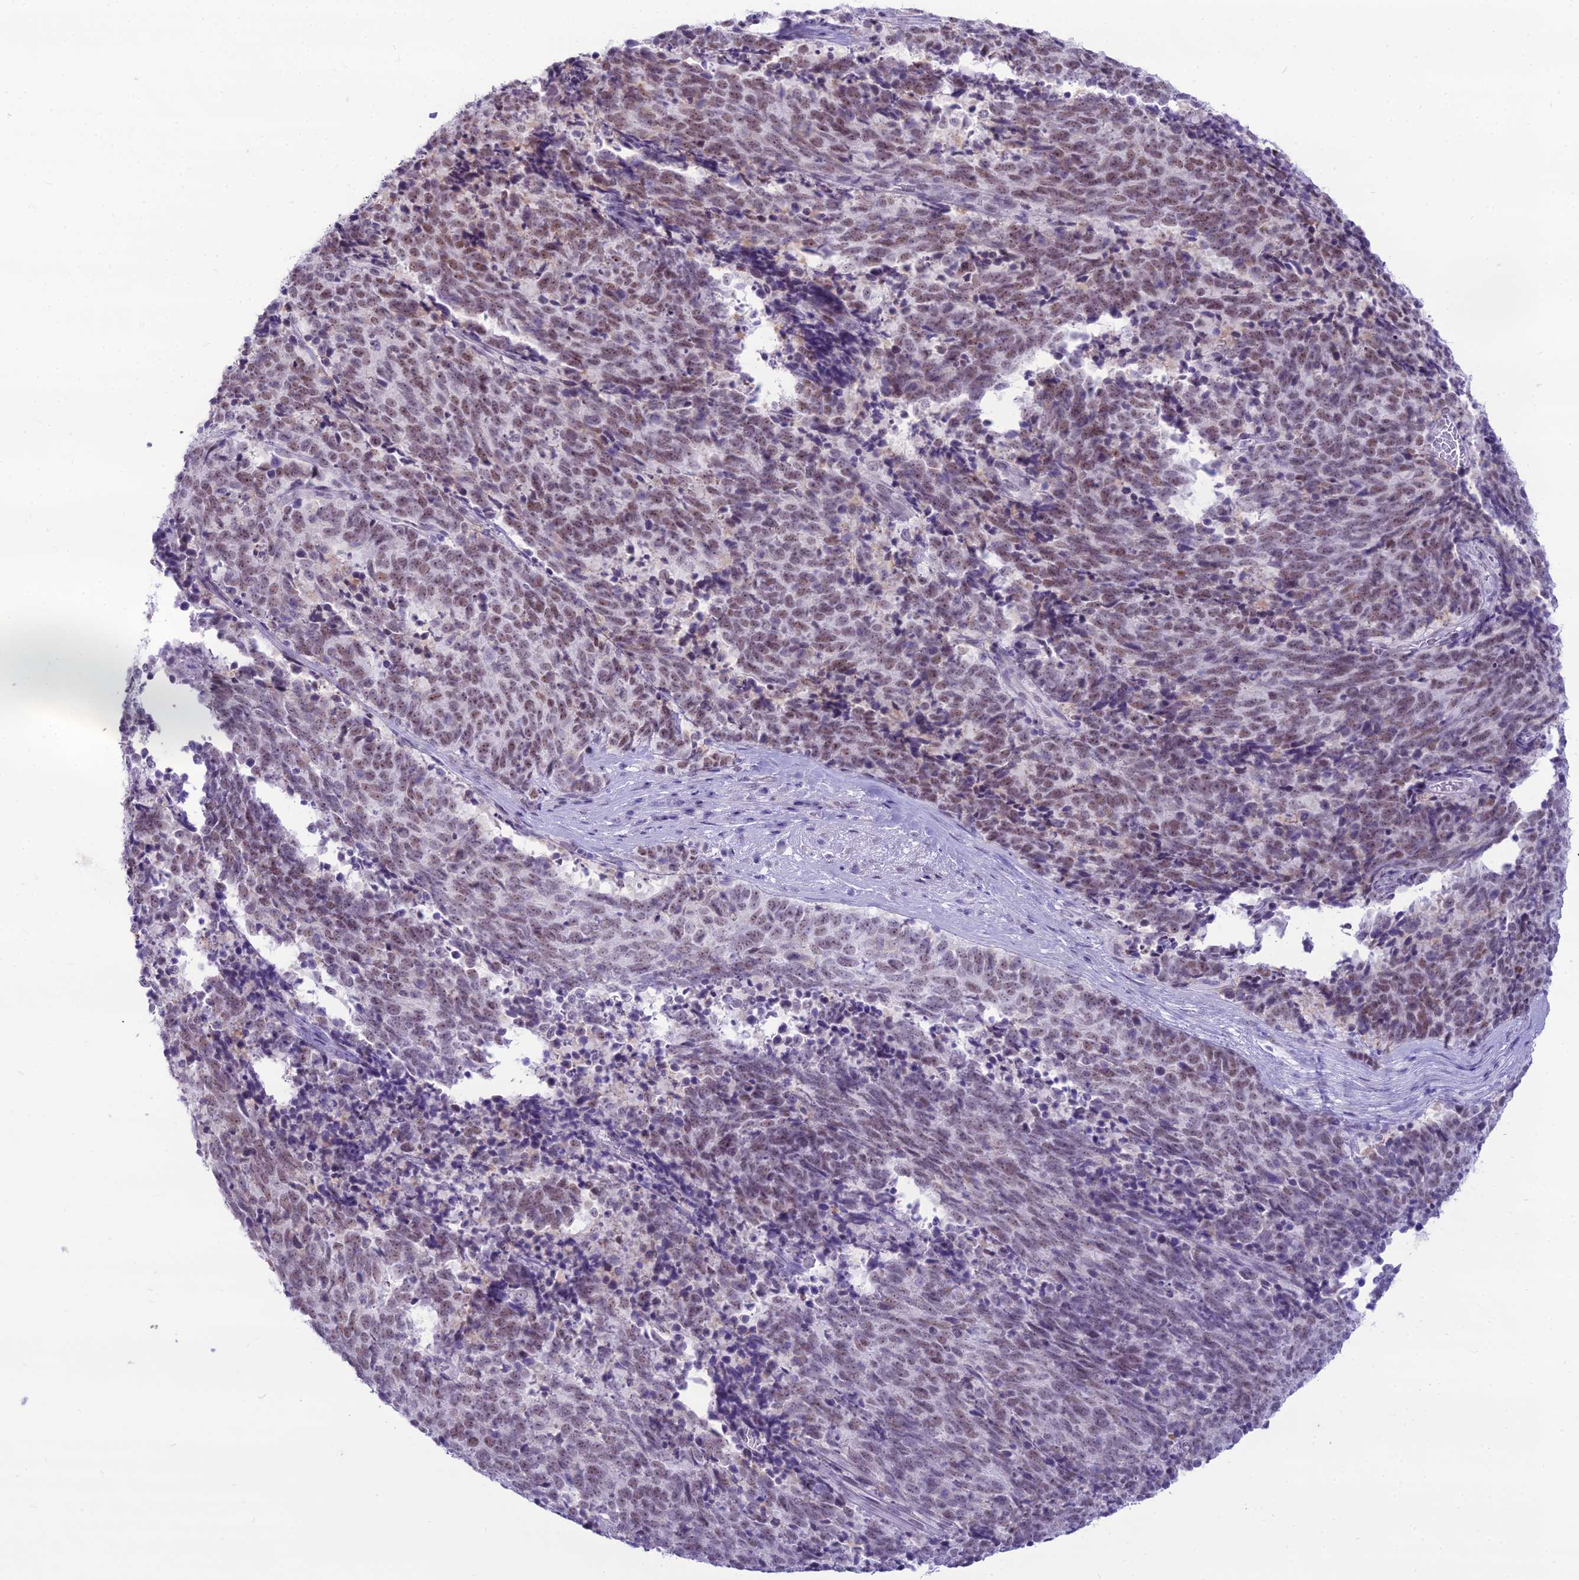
{"staining": {"intensity": "moderate", "quantity": ">75%", "location": "nuclear"}, "tissue": "cervical cancer", "cell_type": "Tumor cells", "image_type": "cancer", "snomed": [{"axis": "morphology", "description": "Squamous cell carcinoma, NOS"}, {"axis": "topography", "description": "Cervix"}], "caption": "Immunohistochemistry photomicrograph of neoplastic tissue: human squamous cell carcinoma (cervical) stained using IHC demonstrates medium levels of moderate protein expression localized specifically in the nuclear of tumor cells, appearing as a nuclear brown color.", "gene": "DHX40", "patient": {"sex": "female", "age": 29}}